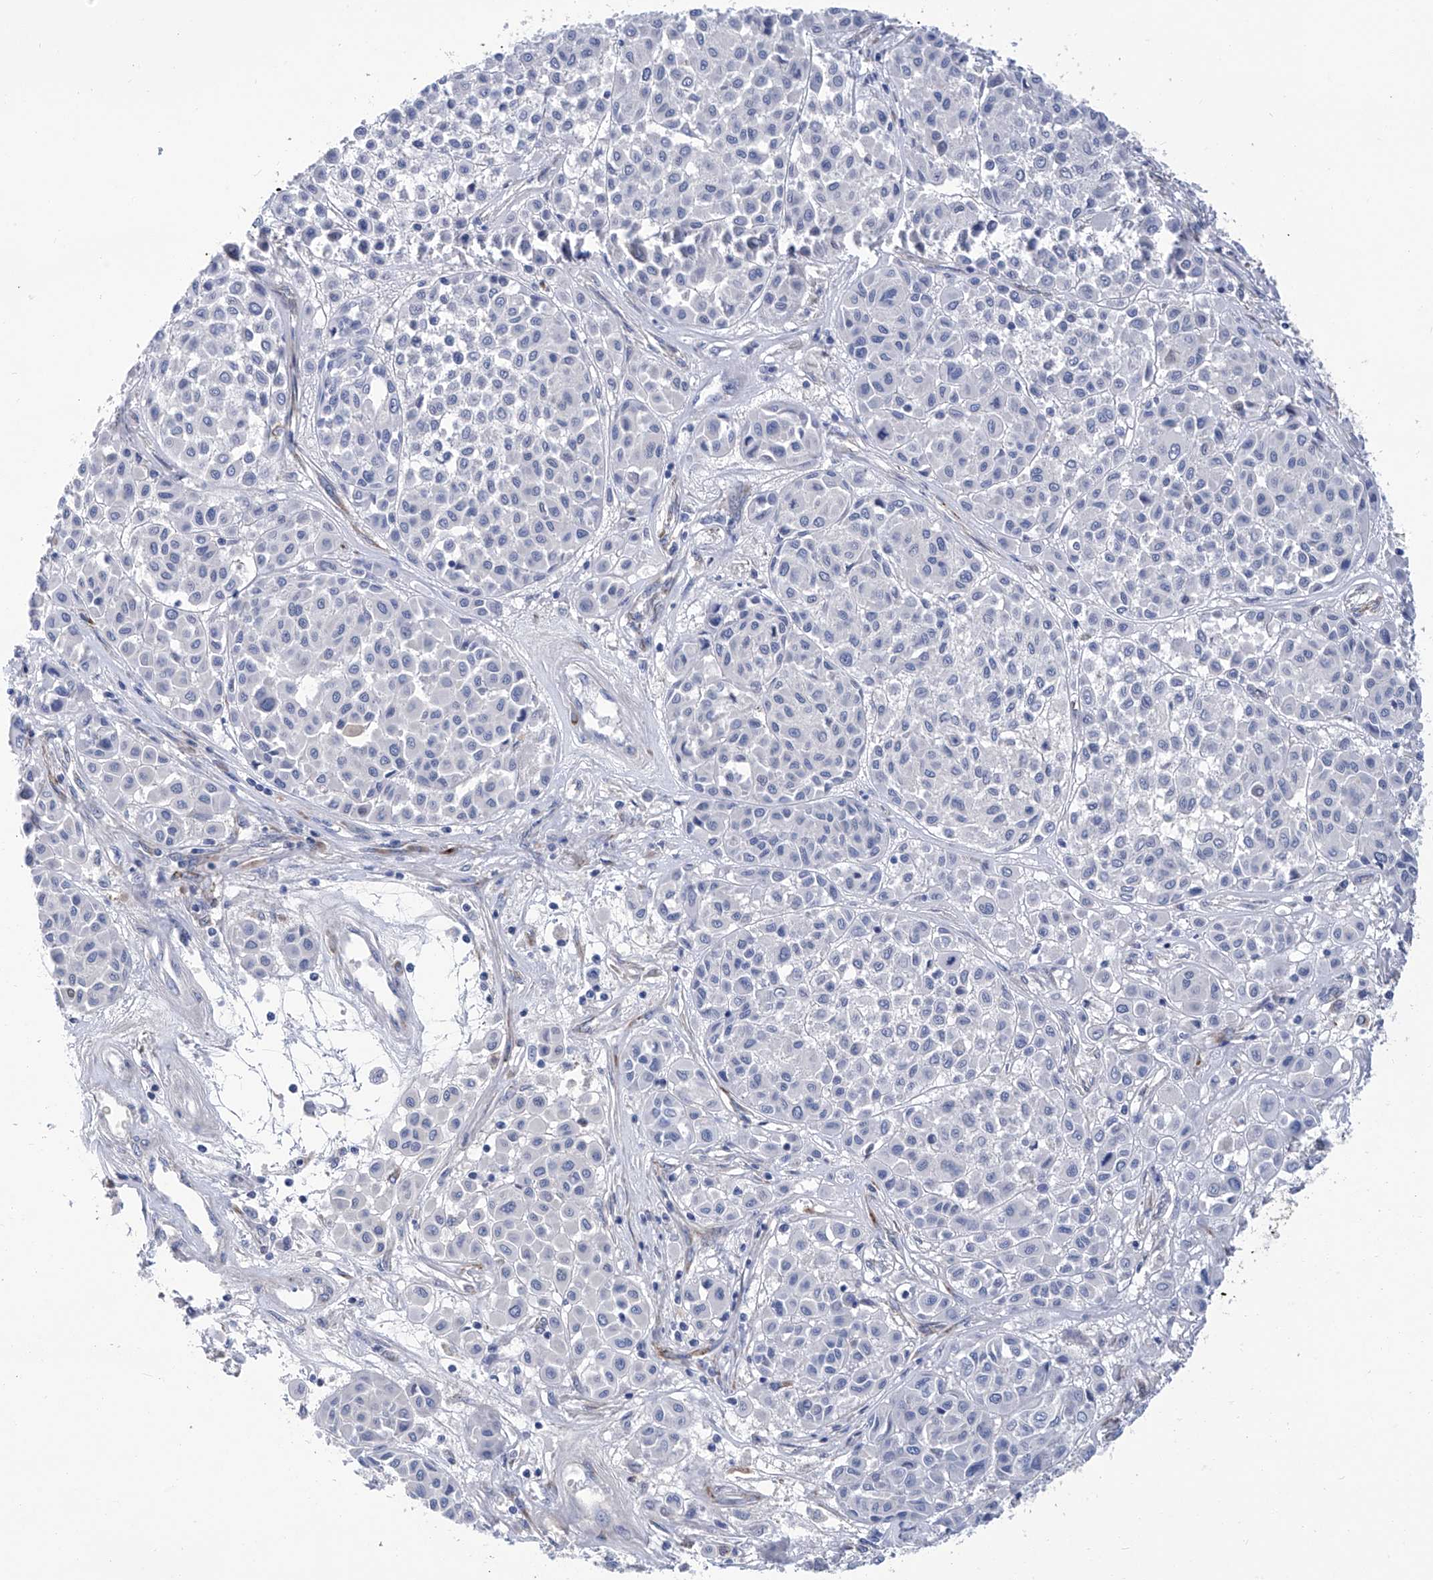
{"staining": {"intensity": "negative", "quantity": "none", "location": "none"}, "tissue": "melanoma", "cell_type": "Tumor cells", "image_type": "cancer", "snomed": [{"axis": "morphology", "description": "Malignant melanoma, Metastatic site"}, {"axis": "topography", "description": "Soft tissue"}], "caption": "Malignant melanoma (metastatic site) was stained to show a protein in brown. There is no significant expression in tumor cells.", "gene": "PHF20", "patient": {"sex": "male", "age": 41}}